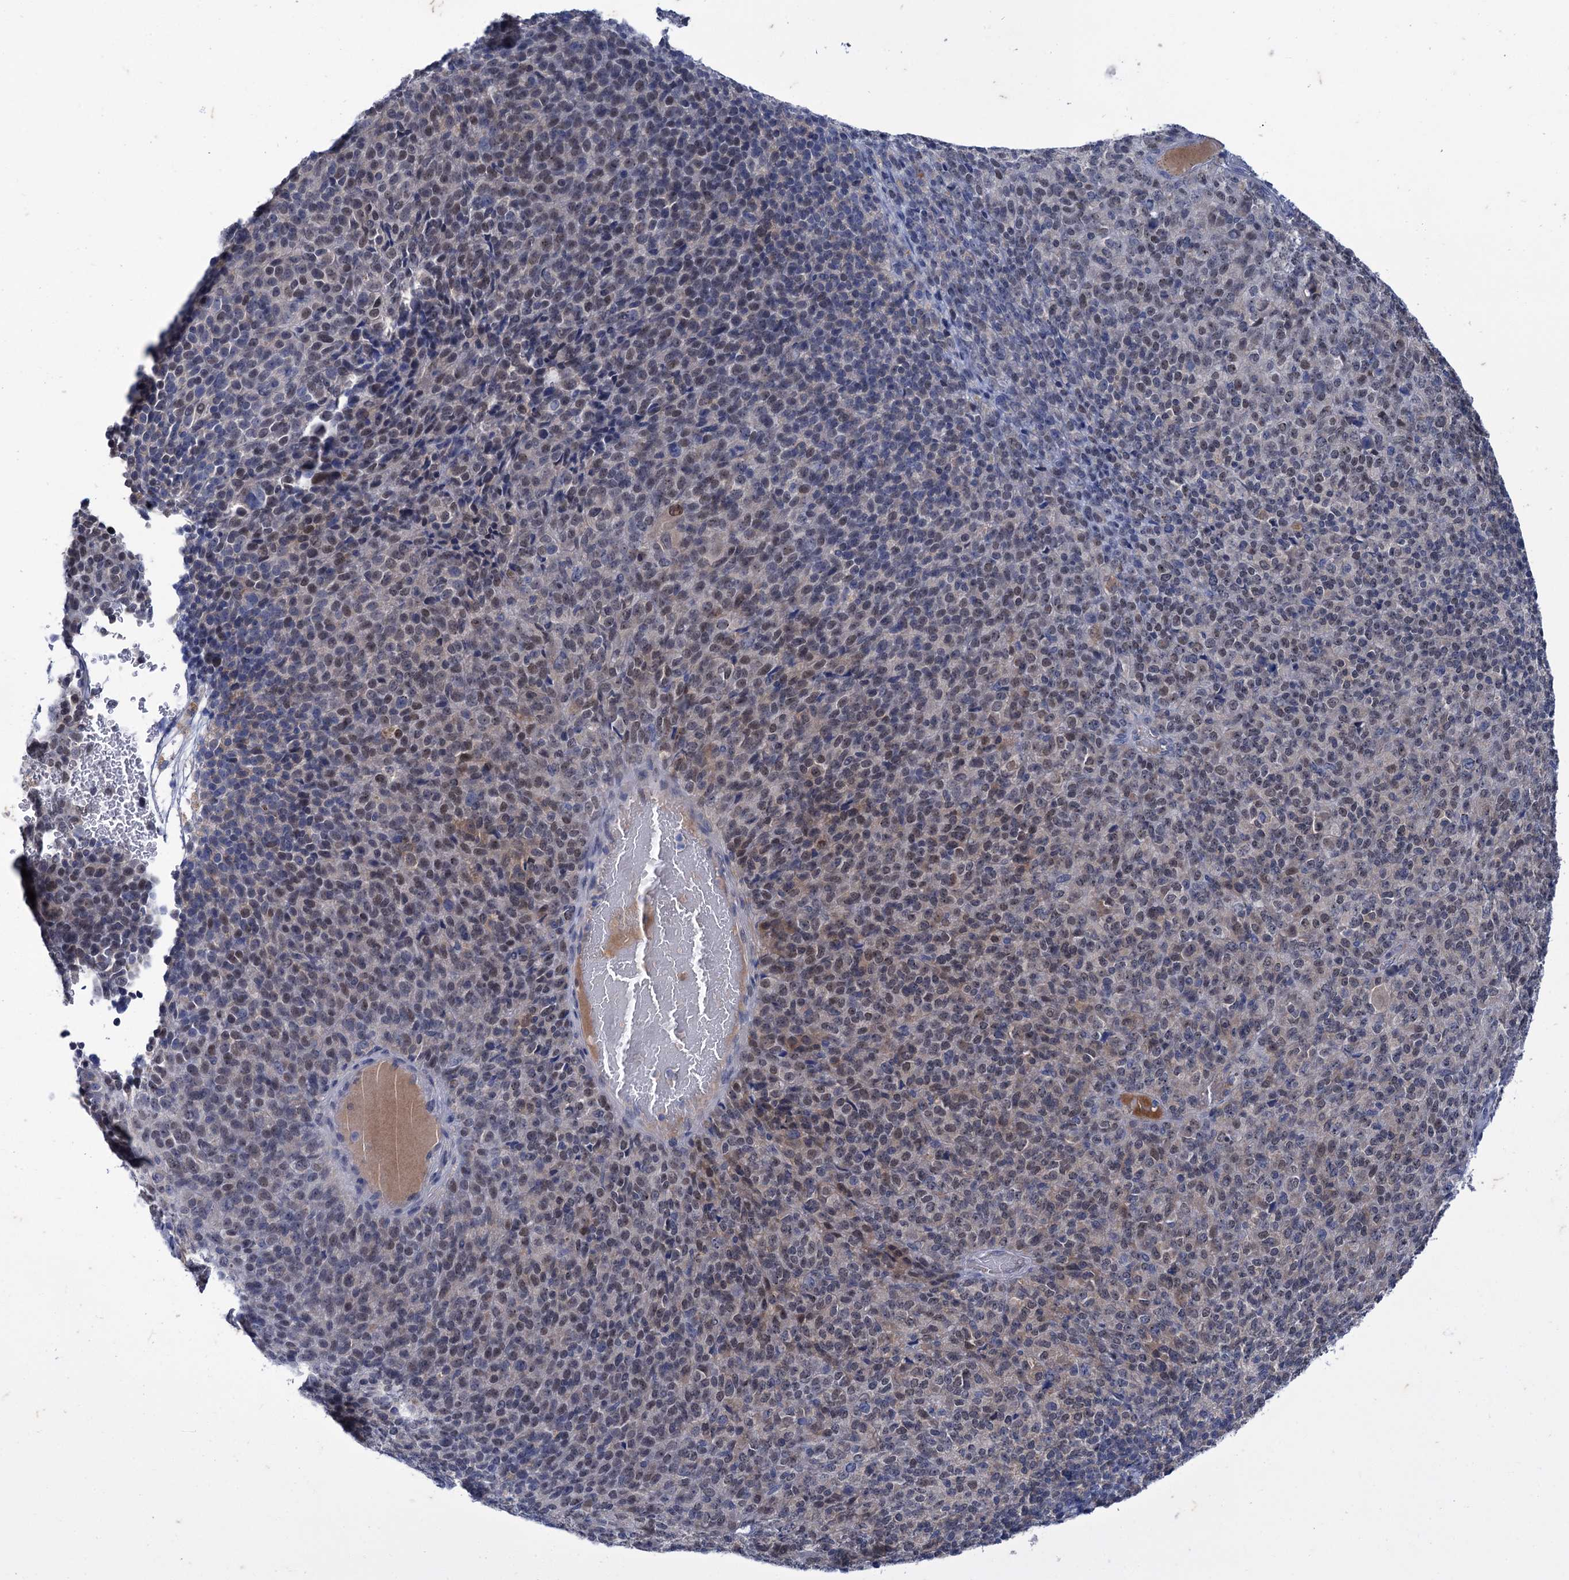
{"staining": {"intensity": "weak", "quantity": "25%-75%", "location": "nuclear"}, "tissue": "melanoma", "cell_type": "Tumor cells", "image_type": "cancer", "snomed": [{"axis": "morphology", "description": "Malignant melanoma, Metastatic site"}, {"axis": "topography", "description": "Brain"}], "caption": "Brown immunohistochemical staining in human malignant melanoma (metastatic site) reveals weak nuclear positivity in about 25%-75% of tumor cells.", "gene": "MID1IP1", "patient": {"sex": "female", "age": 56}}